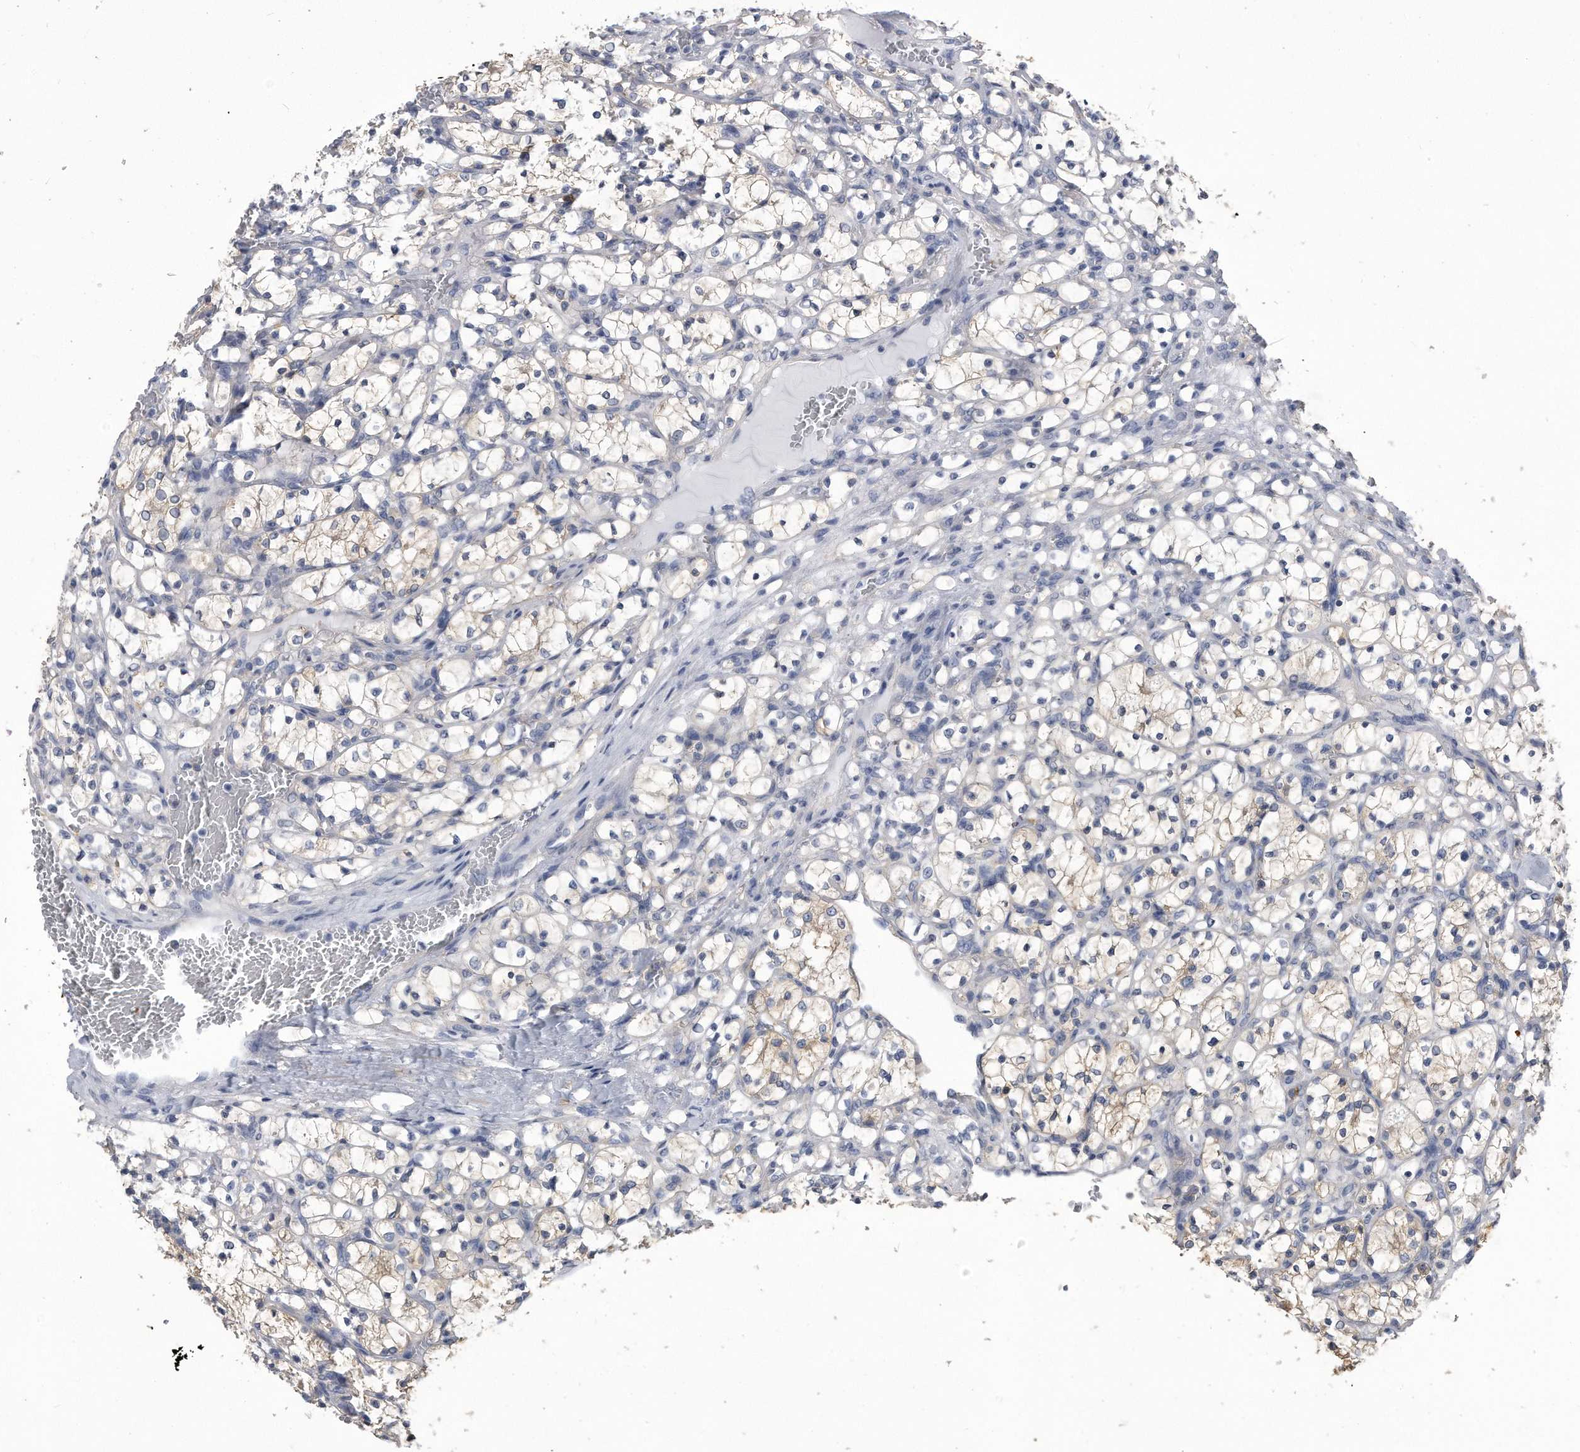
{"staining": {"intensity": "weak", "quantity": "<25%", "location": "cytoplasmic/membranous"}, "tissue": "renal cancer", "cell_type": "Tumor cells", "image_type": "cancer", "snomed": [{"axis": "morphology", "description": "Adenocarcinoma, NOS"}, {"axis": "topography", "description": "Kidney"}], "caption": "DAB (3,3'-diaminobenzidine) immunohistochemical staining of human renal cancer displays no significant staining in tumor cells.", "gene": "PYGB", "patient": {"sex": "female", "age": 69}}